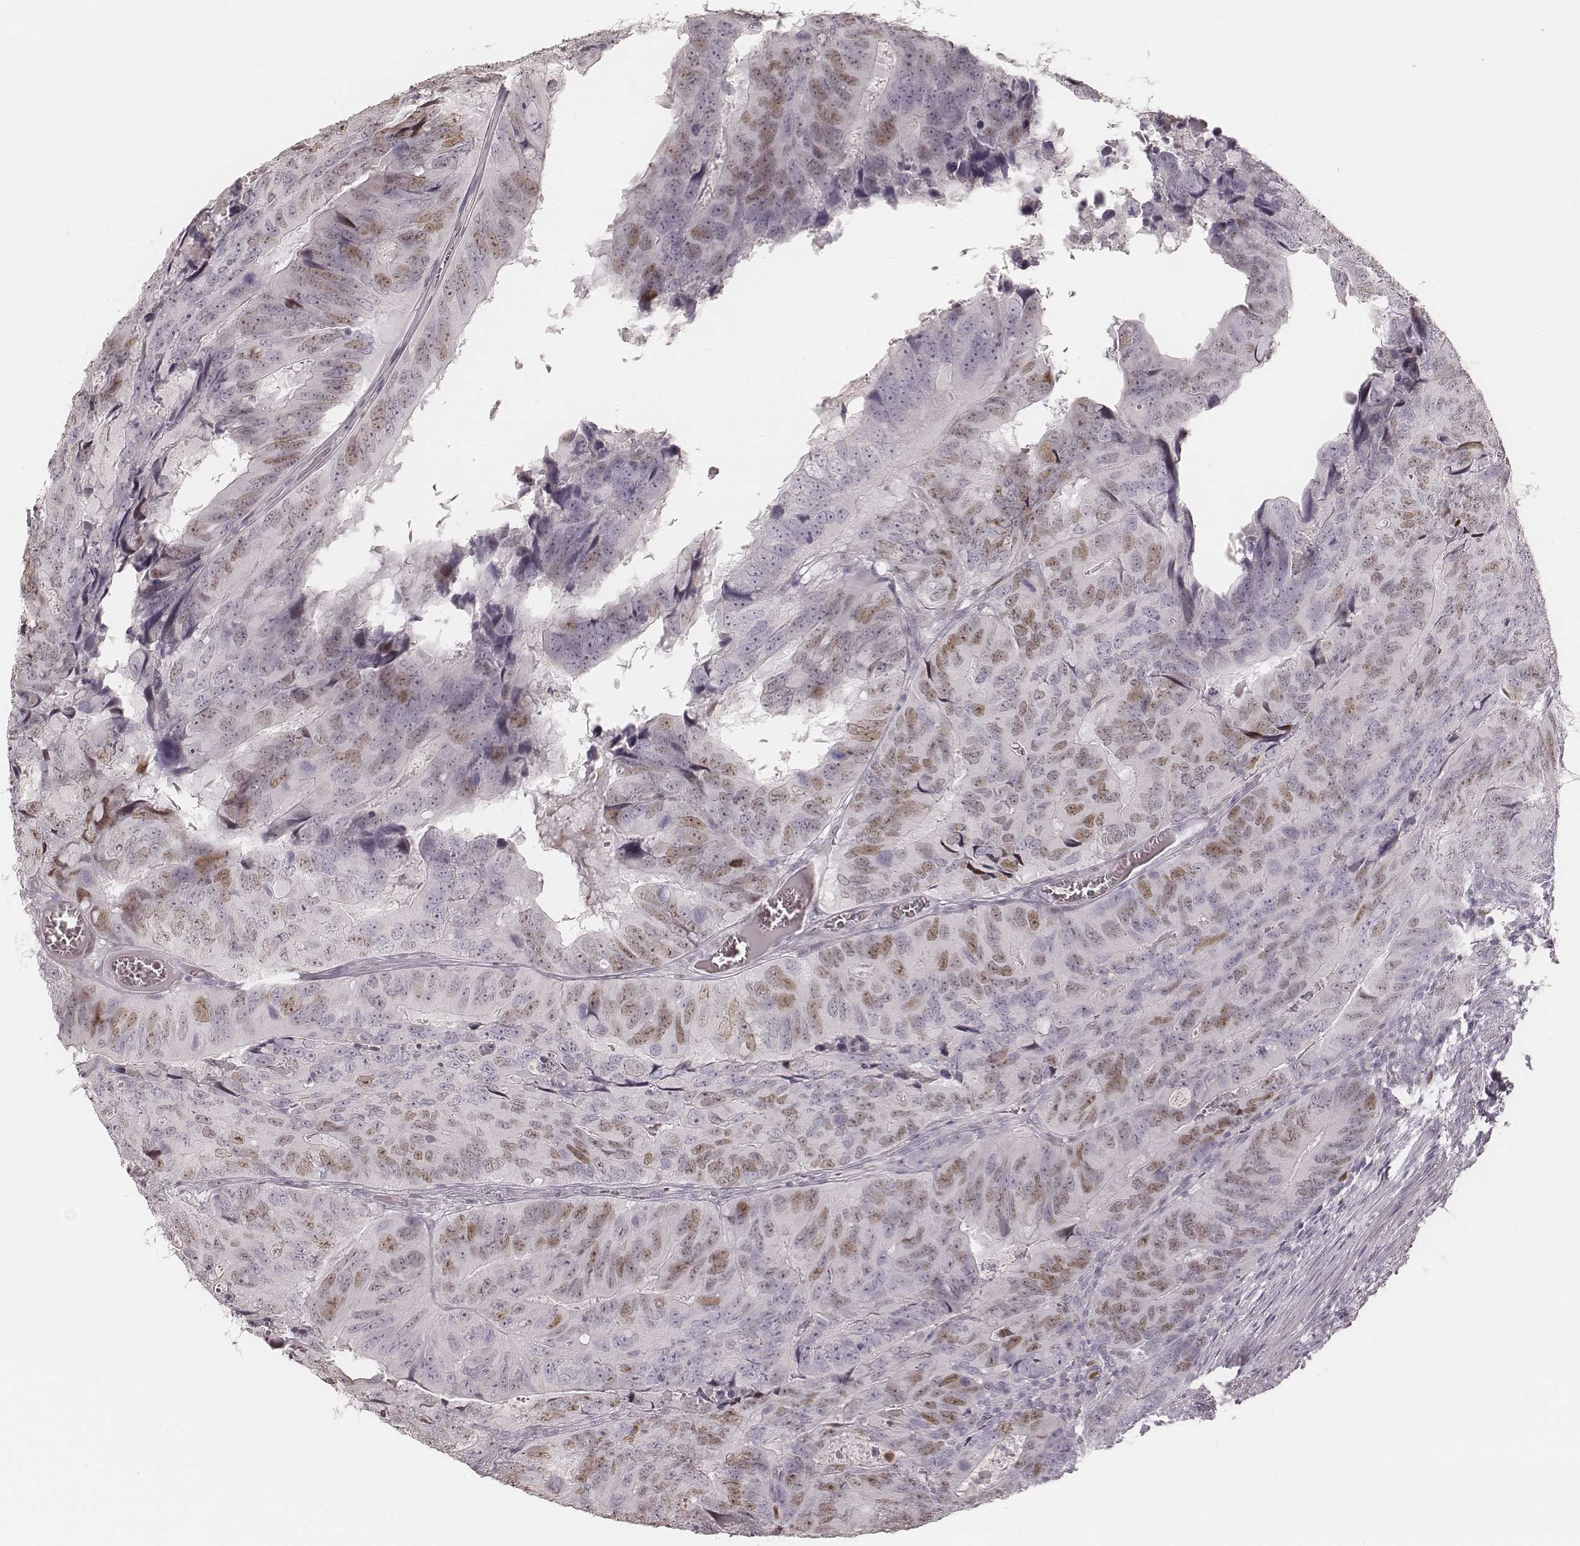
{"staining": {"intensity": "weak", "quantity": "25%-75%", "location": "nuclear"}, "tissue": "colorectal cancer", "cell_type": "Tumor cells", "image_type": "cancer", "snomed": [{"axis": "morphology", "description": "Adenocarcinoma, NOS"}, {"axis": "topography", "description": "Colon"}], "caption": "A brown stain shows weak nuclear expression of a protein in colorectal cancer (adenocarcinoma) tumor cells.", "gene": "TEX37", "patient": {"sex": "male", "age": 79}}